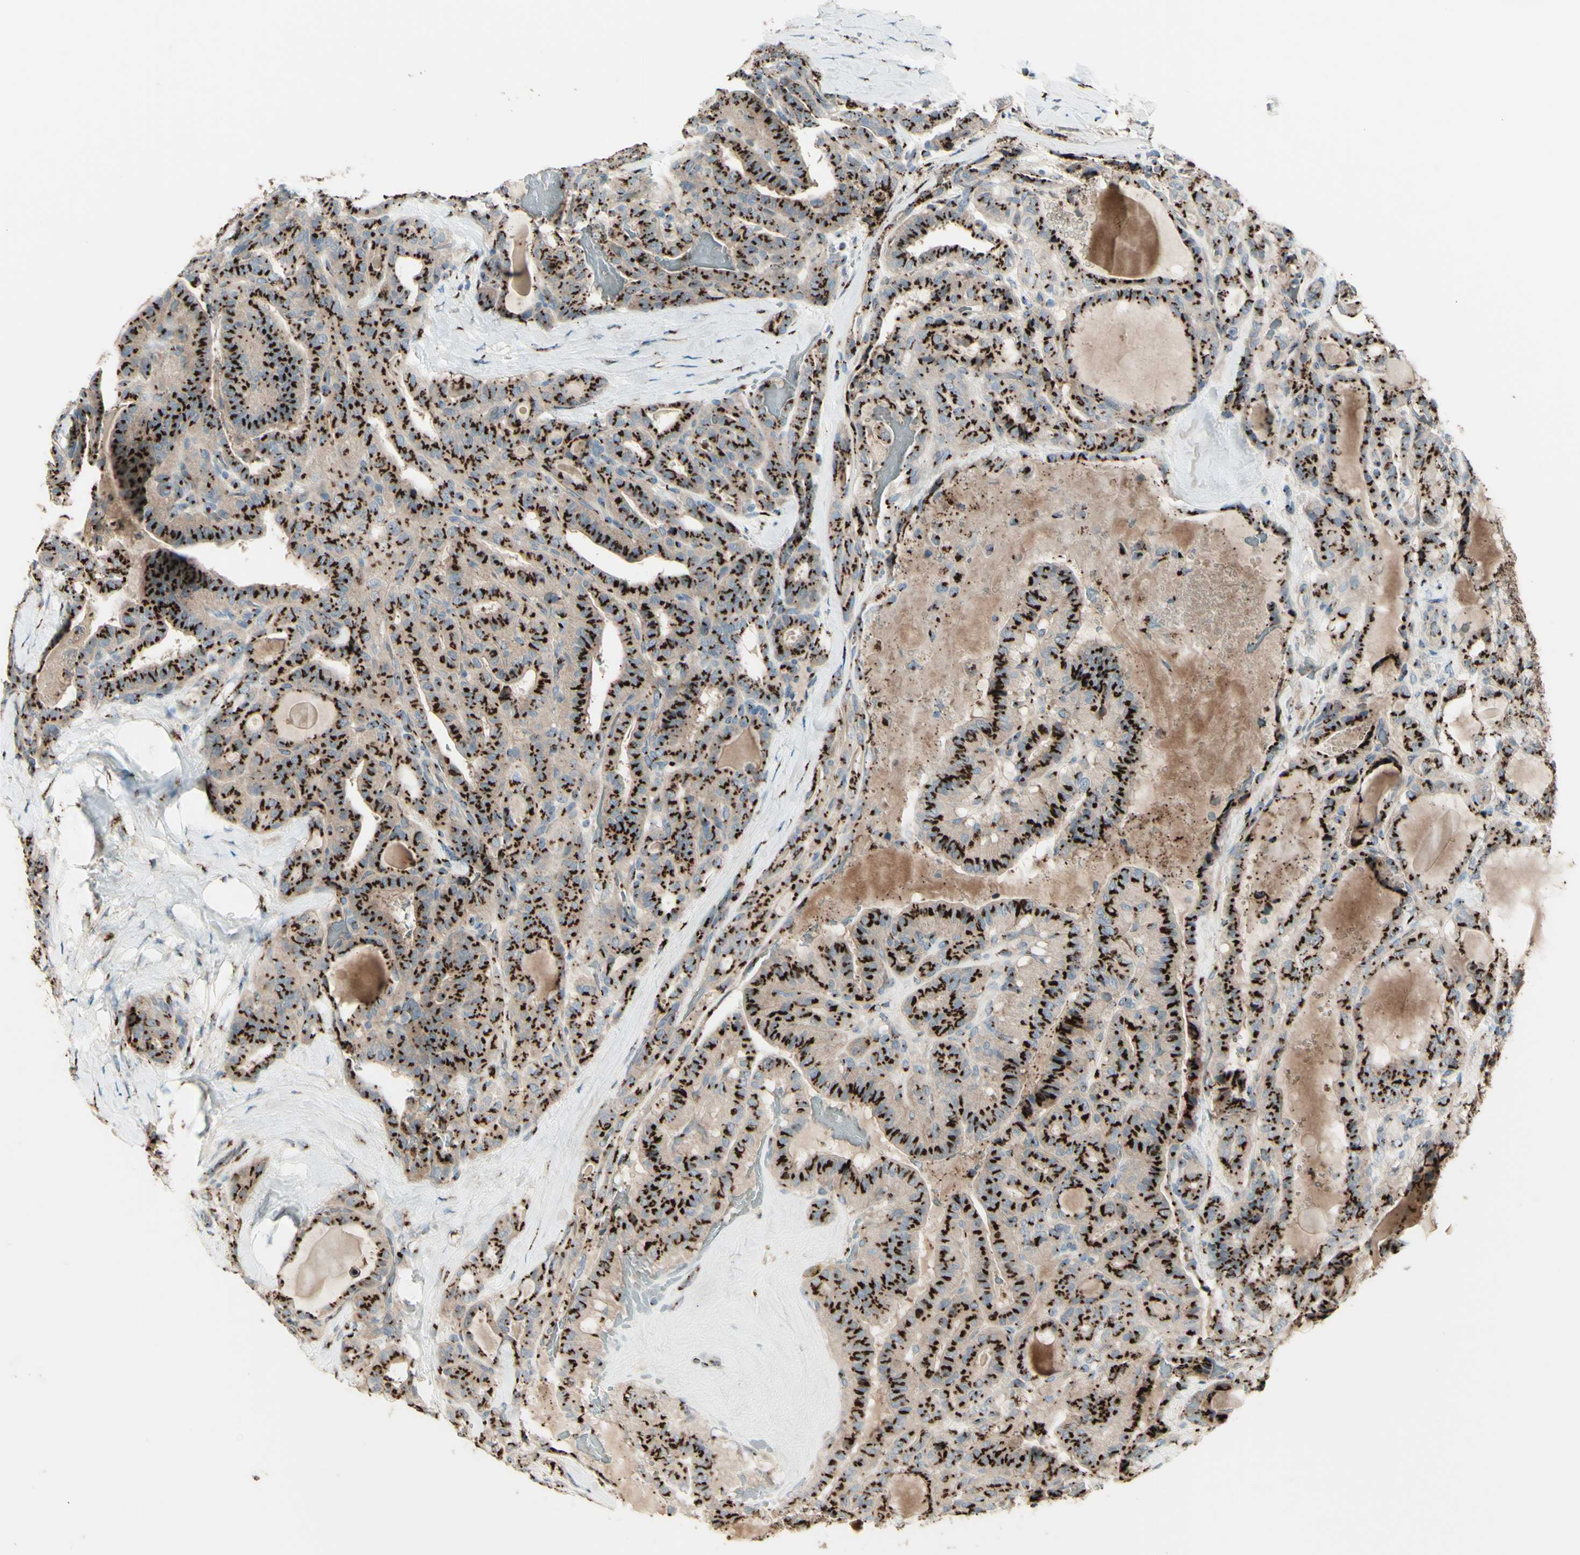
{"staining": {"intensity": "strong", "quantity": ">75%", "location": "cytoplasmic/membranous"}, "tissue": "thyroid cancer", "cell_type": "Tumor cells", "image_type": "cancer", "snomed": [{"axis": "morphology", "description": "Papillary adenocarcinoma, NOS"}, {"axis": "topography", "description": "Thyroid gland"}], "caption": "Immunohistochemical staining of thyroid papillary adenocarcinoma exhibits strong cytoplasmic/membranous protein staining in approximately >75% of tumor cells.", "gene": "BPNT2", "patient": {"sex": "male", "age": 77}}